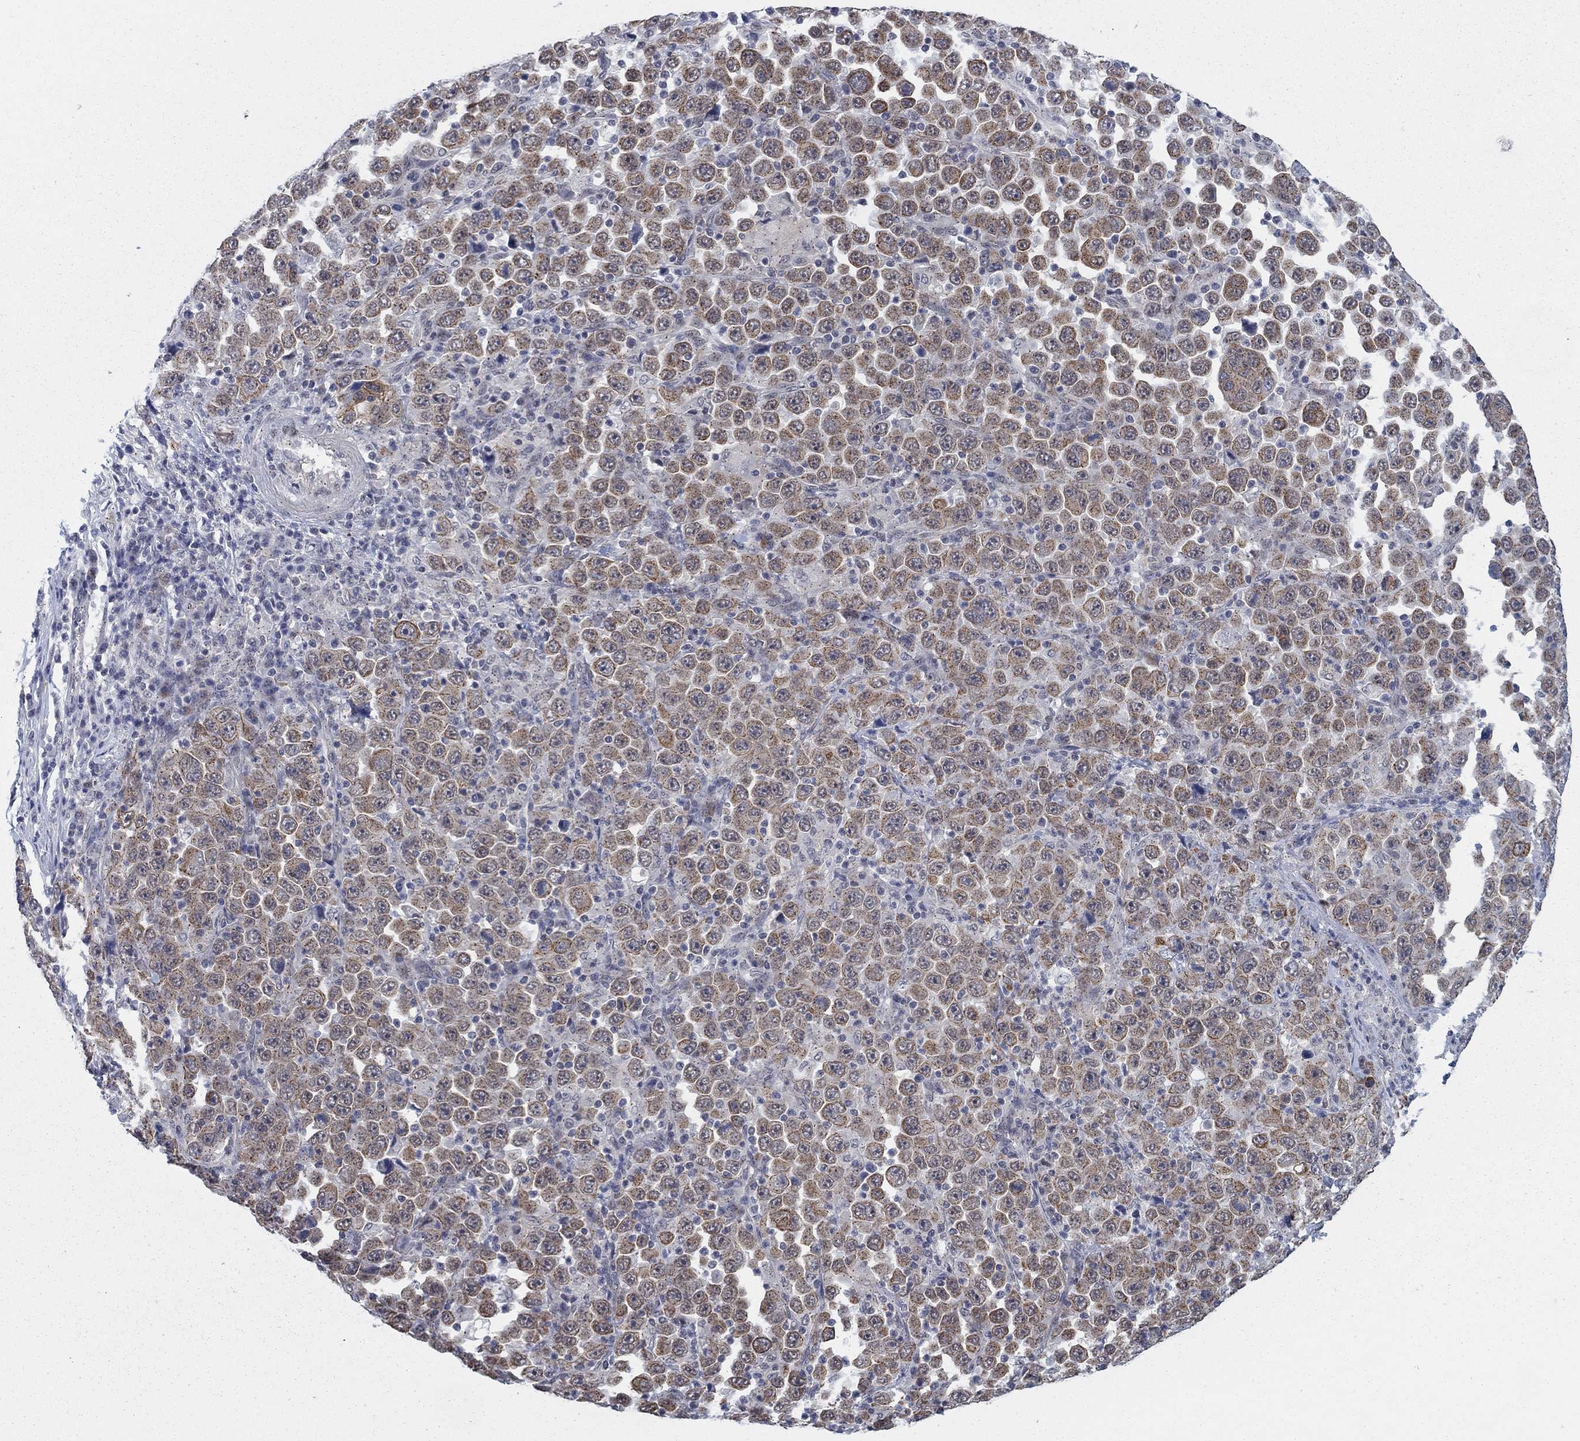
{"staining": {"intensity": "strong", "quantity": "25%-75%", "location": "cytoplasmic/membranous"}, "tissue": "stomach cancer", "cell_type": "Tumor cells", "image_type": "cancer", "snomed": [{"axis": "morphology", "description": "Normal tissue, NOS"}, {"axis": "morphology", "description": "Adenocarcinoma, NOS"}, {"axis": "topography", "description": "Stomach, upper"}, {"axis": "topography", "description": "Stomach"}], "caption": "IHC (DAB) staining of human adenocarcinoma (stomach) exhibits strong cytoplasmic/membranous protein expression in approximately 25%-75% of tumor cells.", "gene": "SH3RF1", "patient": {"sex": "male", "age": 59}}